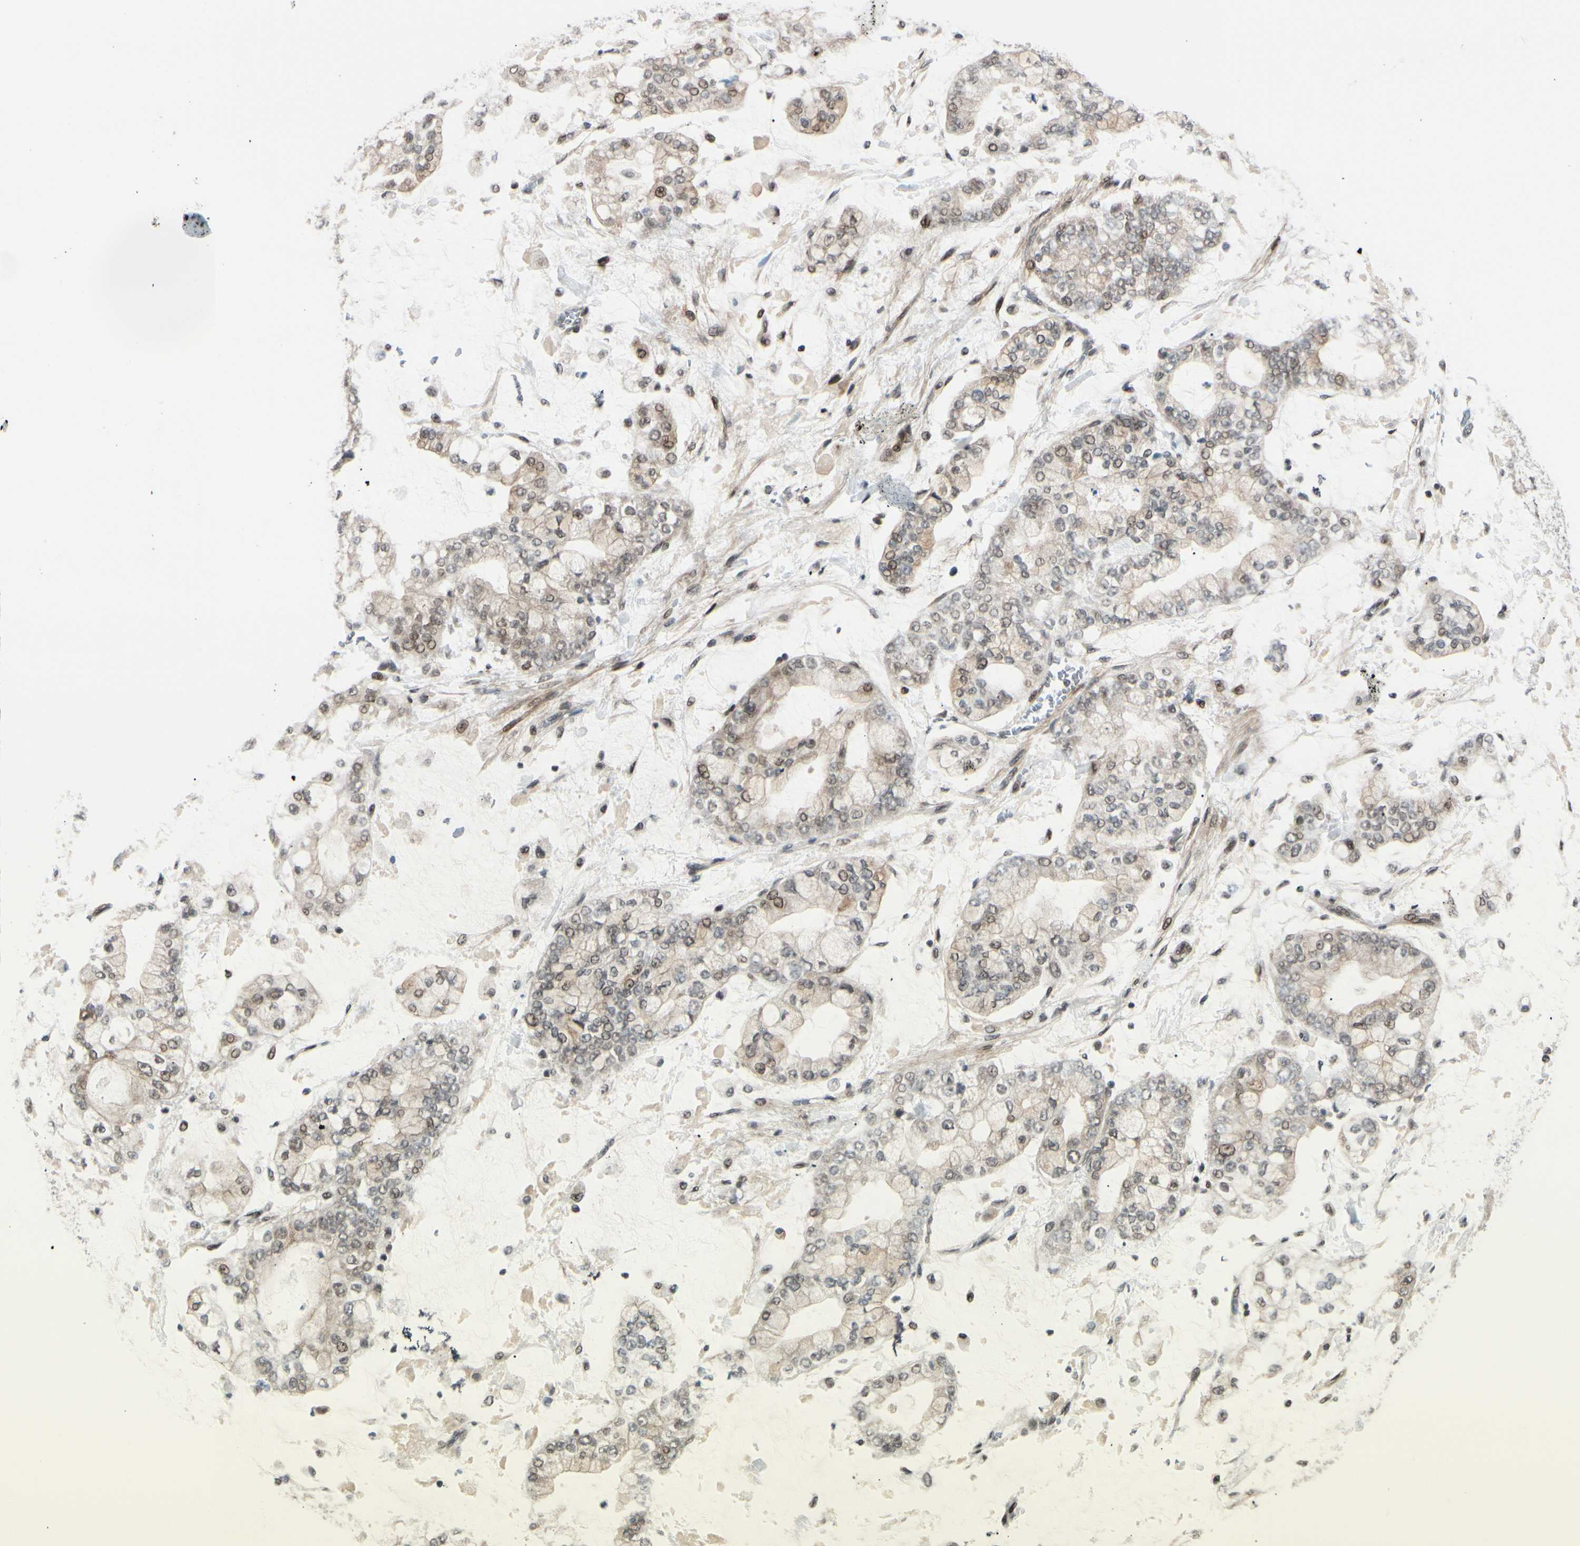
{"staining": {"intensity": "weak", "quantity": ">75%", "location": "cytoplasmic/membranous"}, "tissue": "stomach cancer", "cell_type": "Tumor cells", "image_type": "cancer", "snomed": [{"axis": "morphology", "description": "Normal tissue, NOS"}, {"axis": "morphology", "description": "Adenocarcinoma, NOS"}, {"axis": "topography", "description": "Stomach, upper"}, {"axis": "topography", "description": "Stomach"}], "caption": "A brown stain highlights weak cytoplasmic/membranous expression of a protein in stomach adenocarcinoma tumor cells. (IHC, brightfield microscopy, high magnification).", "gene": "BRMS1", "patient": {"sex": "male", "age": 76}}